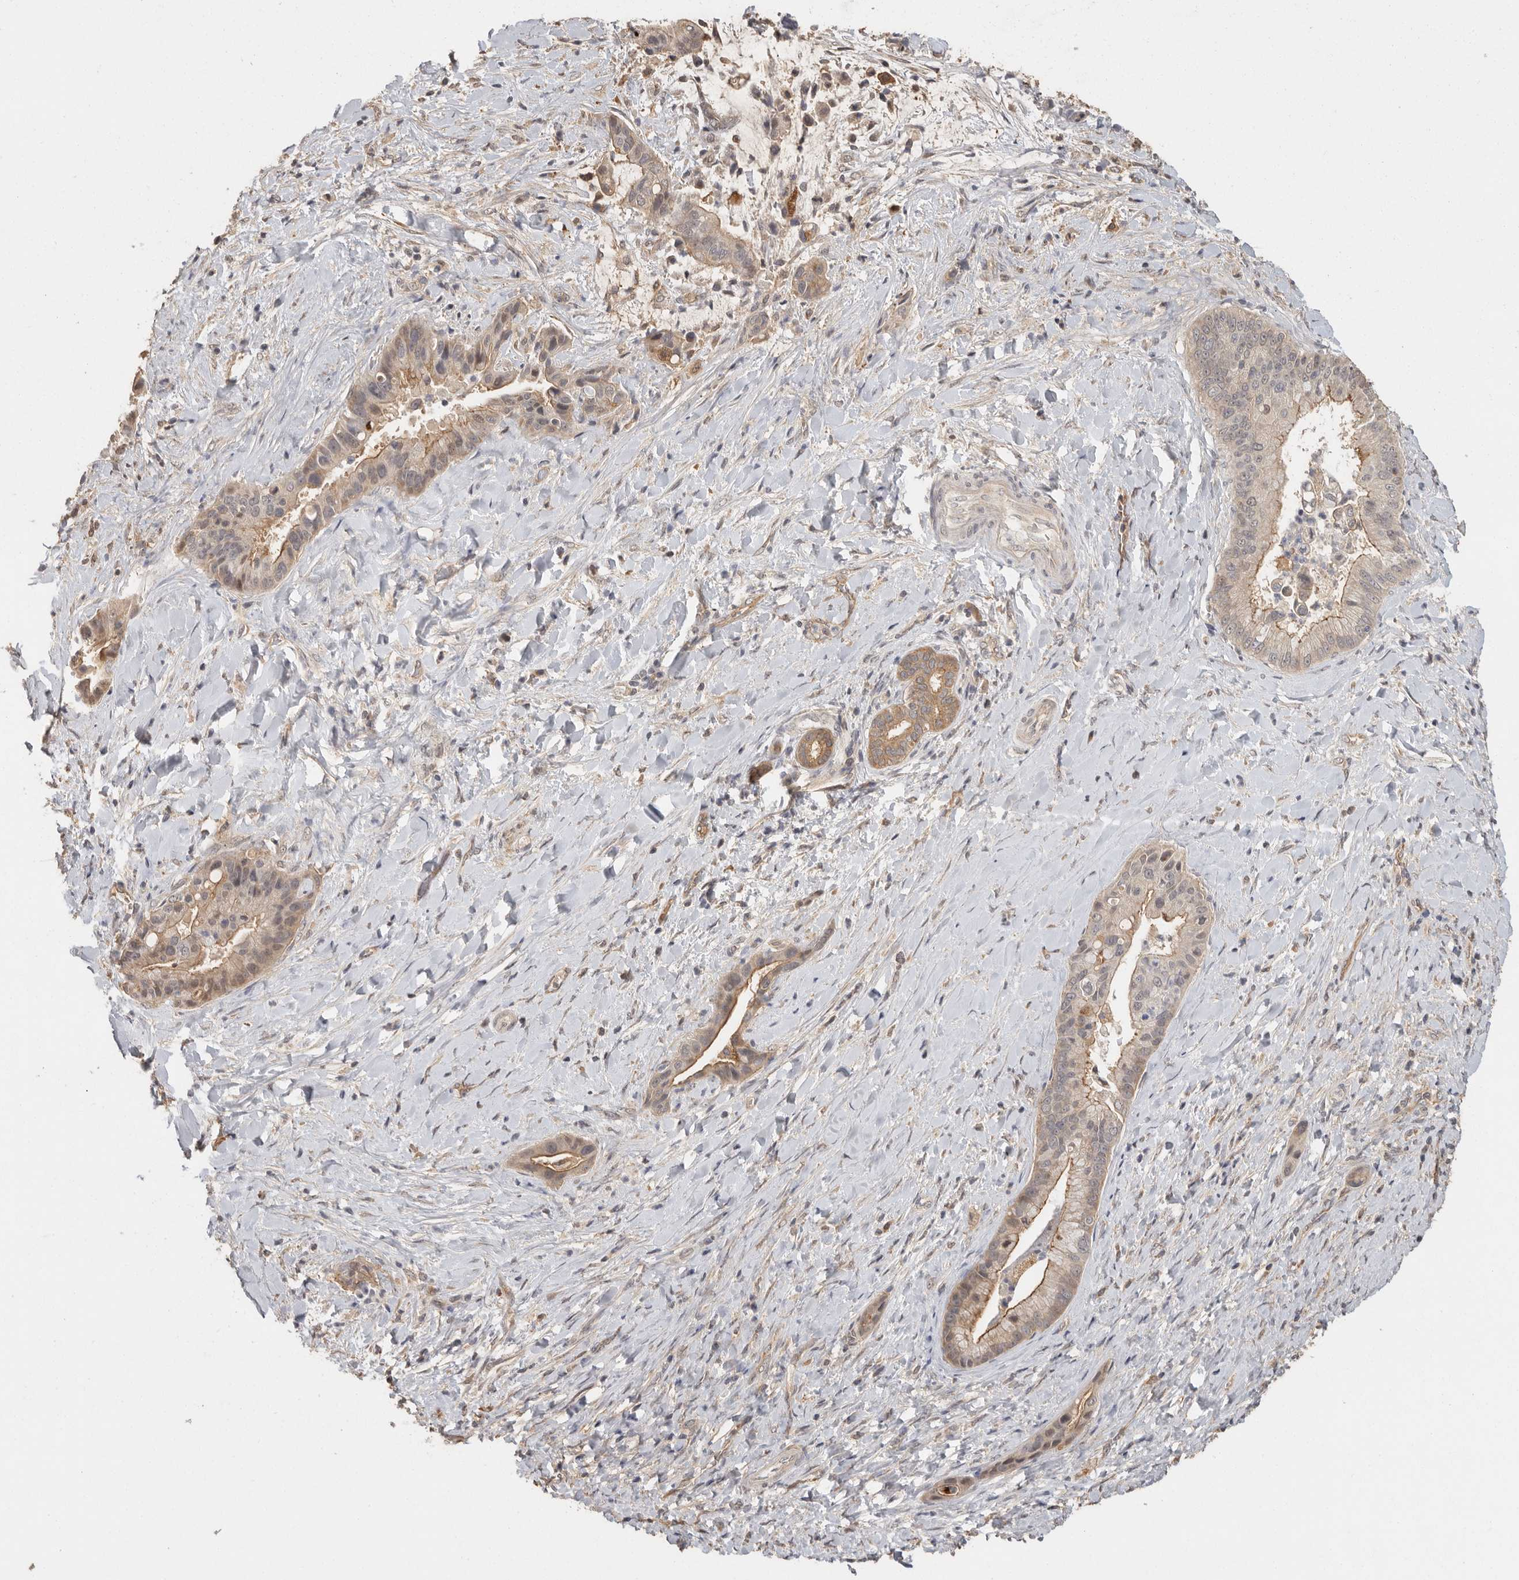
{"staining": {"intensity": "weak", "quantity": ">75%", "location": "cytoplasmic/membranous"}, "tissue": "liver cancer", "cell_type": "Tumor cells", "image_type": "cancer", "snomed": [{"axis": "morphology", "description": "Cholangiocarcinoma"}, {"axis": "topography", "description": "Liver"}], "caption": "Brown immunohistochemical staining in liver cancer exhibits weak cytoplasmic/membranous positivity in approximately >75% of tumor cells. (DAB (3,3'-diaminobenzidine) IHC with brightfield microscopy, high magnification).", "gene": "BAIAP2", "patient": {"sex": "female", "age": 54}}